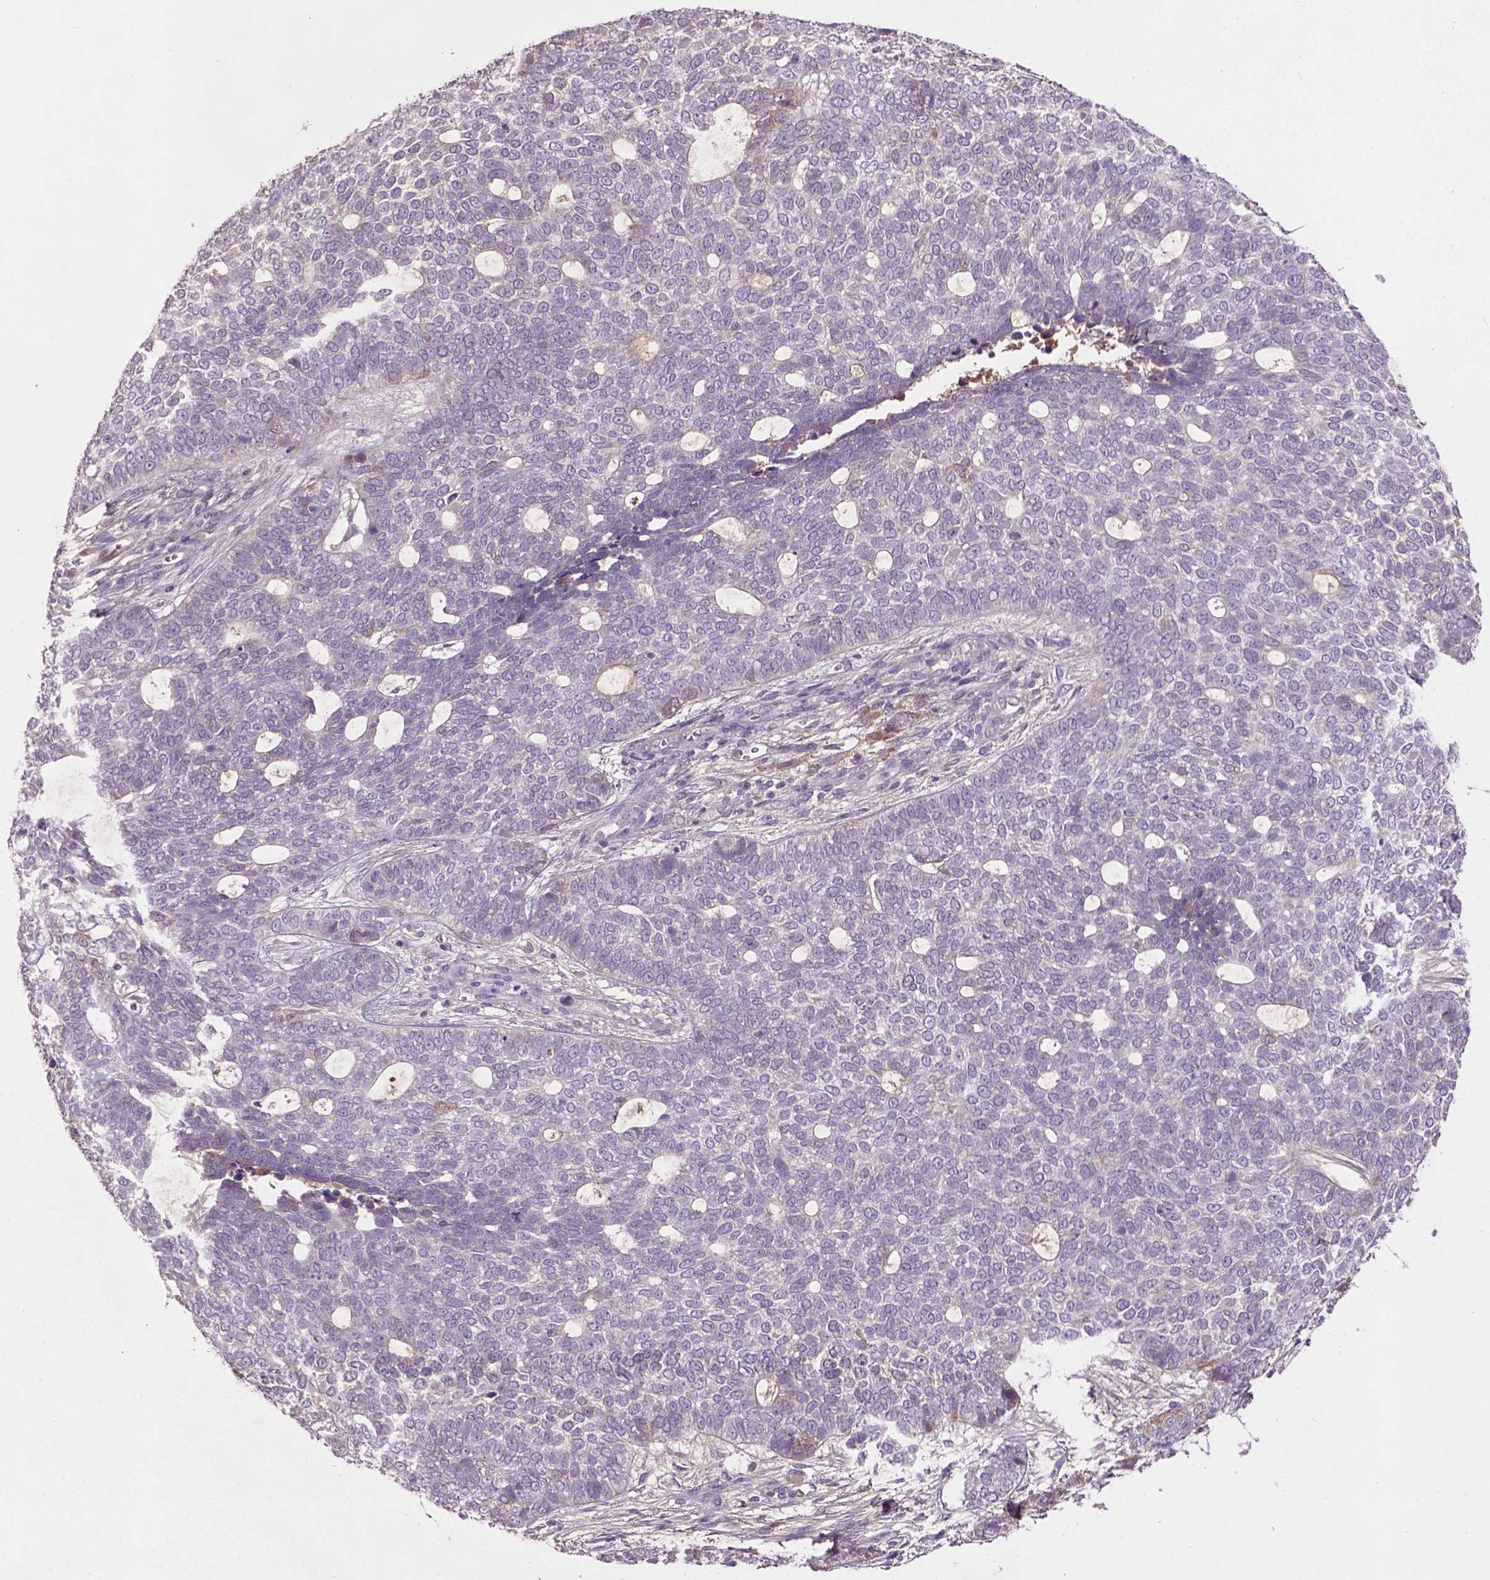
{"staining": {"intensity": "negative", "quantity": "none", "location": "none"}, "tissue": "skin cancer", "cell_type": "Tumor cells", "image_type": "cancer", "snomed": [{"axis": "morphology", "description": "Basal cell carcinoma"}, {"axis": "topography", "description": "Skin"}], "caption": "Basal cell carcinoma (skin) stained for a protein using IHC shows no positivity tumor cells.", "gene": "SOX17", "patient": {"sex": "female", "age": 69}}